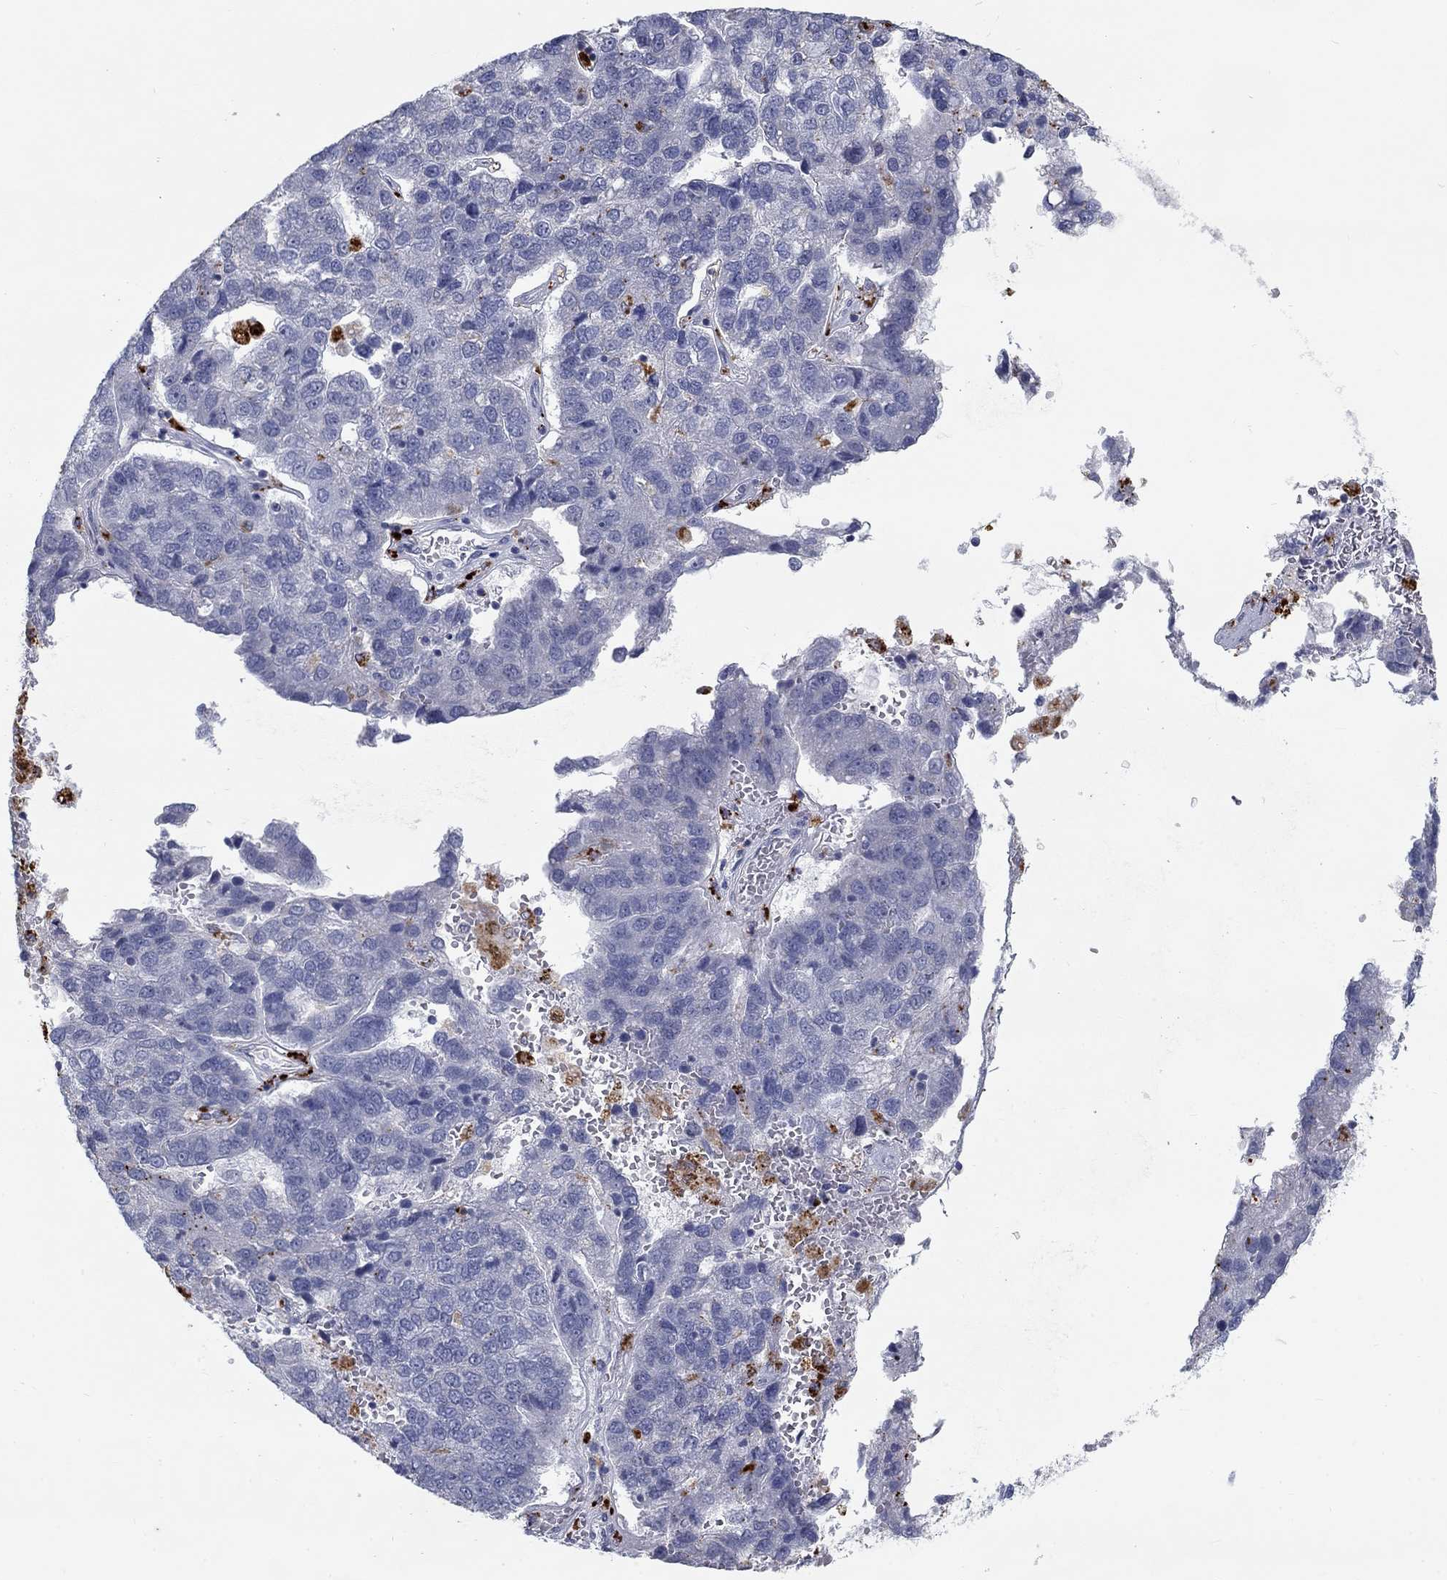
{"staining": {"intensity": "negative", "quantity": "none", "location": "none"}, "tissue": "pancreatic cancer", "cell_type": "Tumor cells", "image_type": "cancer", "snomed": [{"axis": "morphology", "description": "Adenocarcinoma, NOS"}, {"axis": "topography", "description": "Pancreas"}], "caption": "An image of pancreatic adenocarcinoma stained for a protein displays no brown staining in tumor cells.", "gene": "MTSS2", "patient": {"sex": "female", "age": 61}}